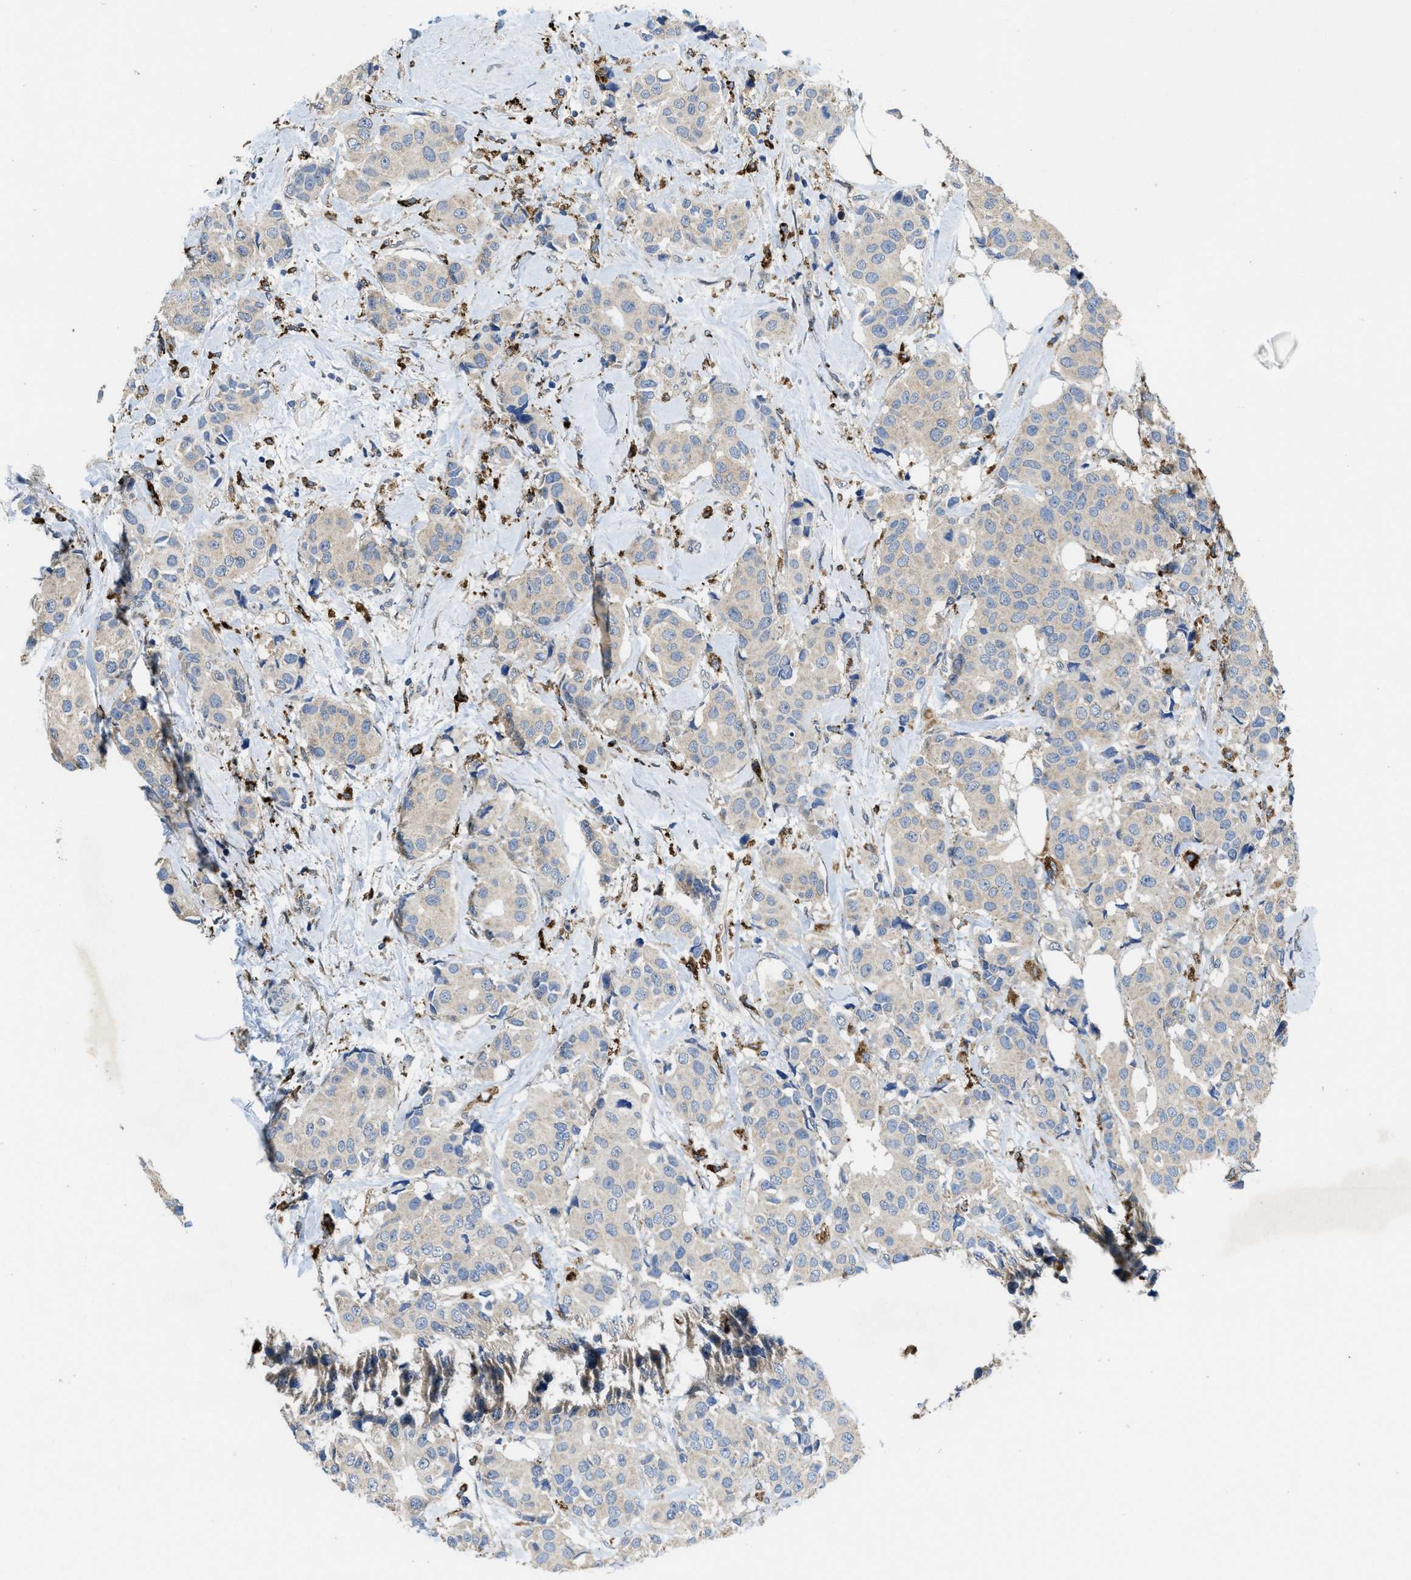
{"staining": {"intensity": "weak", "quantity": "<25%", "location": "cytoplasmic/membranous"}, "tissue": "breast cancer", "cell_type": "Tumor cells", "image_type": "cancer", "snomed": [{"axis": "morphology", "description": "Normal tissue, NOS"}, {"axis": "morphology", "description": "Duct carcinoma"}, {"axis": "topography", "description": "Breast"}], "caption": "There is no significant positivity in tumor cells of invasive ductal carcinoma (breast).", "gene": "BMPR2", "patient": {"sex": "female", "age": 39}}